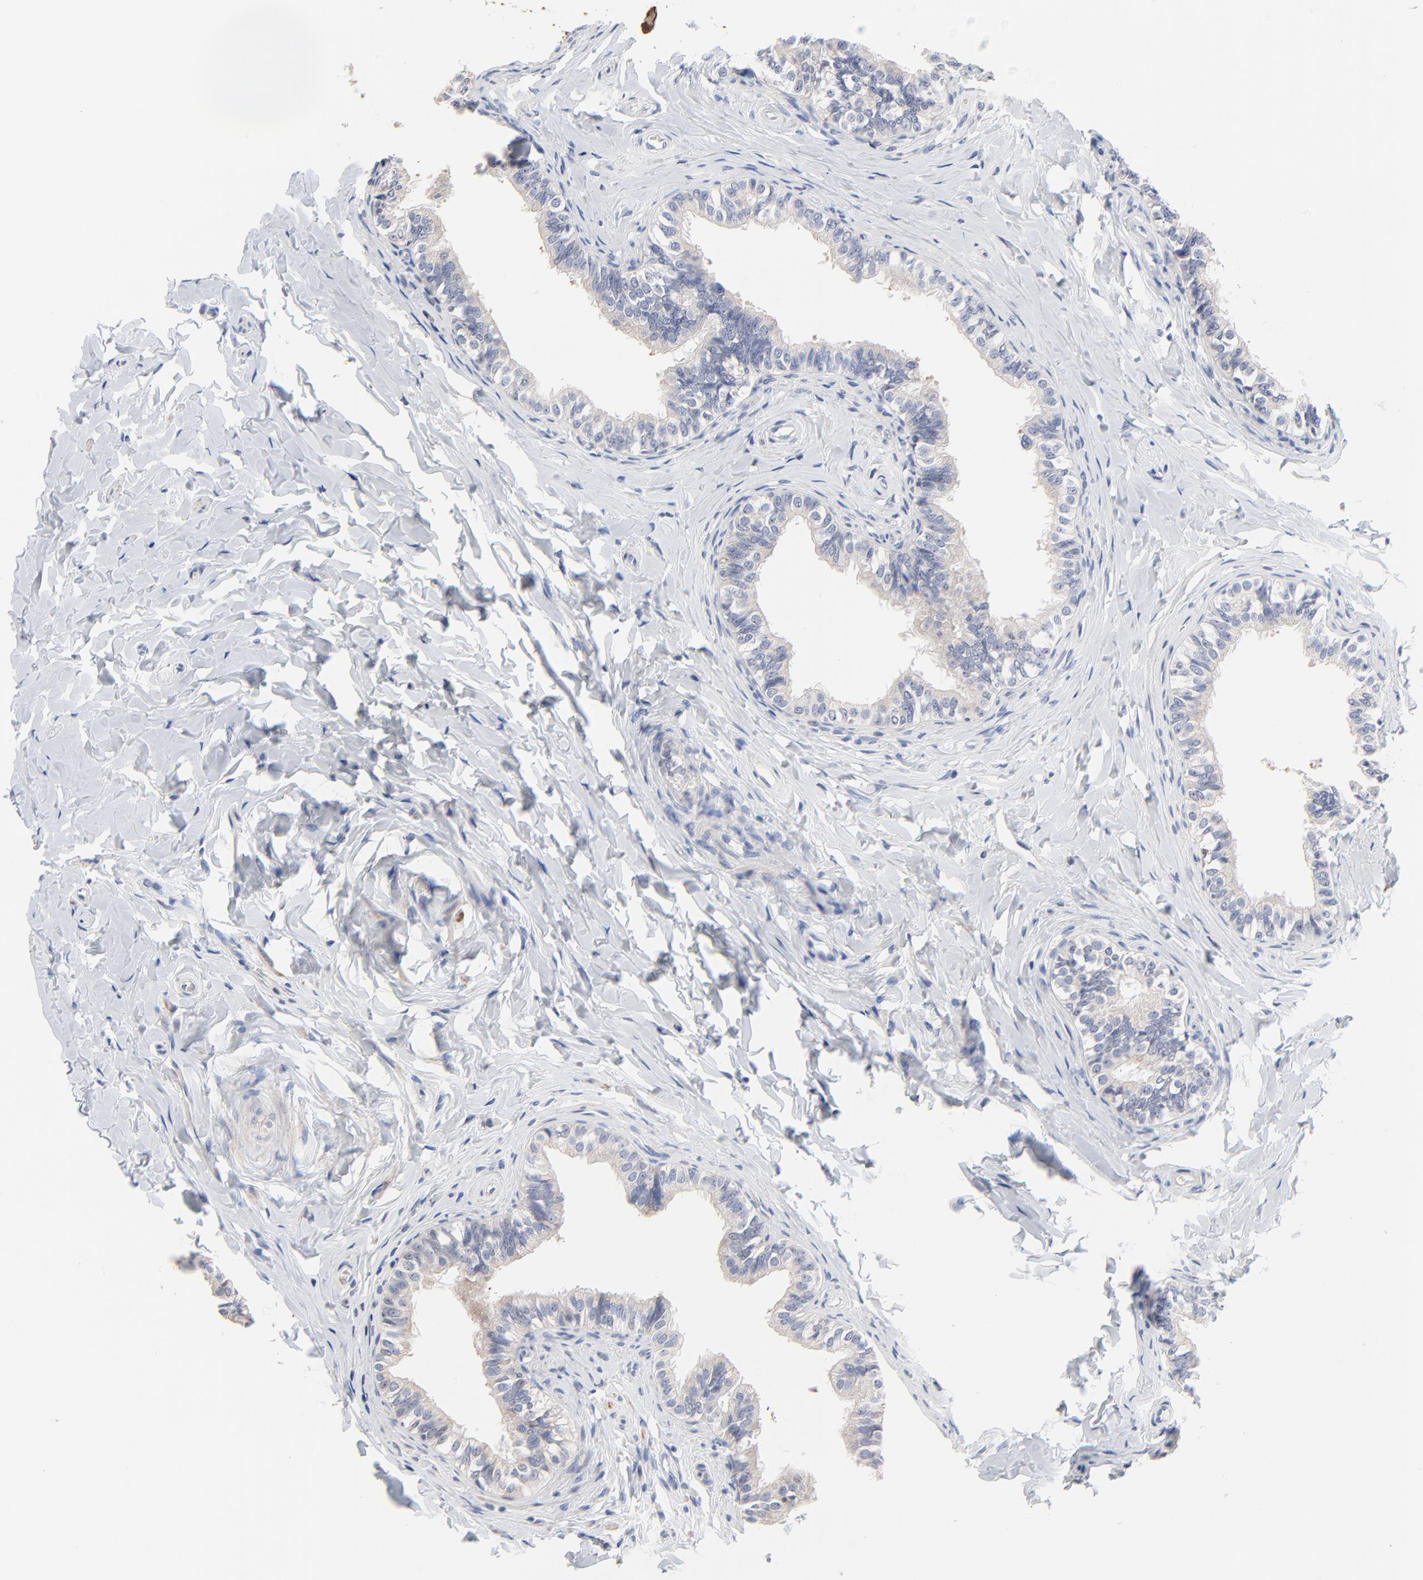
{"staining": {"intensity": "weak", "quantity": "<25%", "location": "cytoplasmic/membranous"}, "tissue": "epididymis", "cell_type": "Glandular cells", "image_type": "normal", "snomed": [{"axis": "morphology", "description": "Normal tissue, NOS"}, {"axis": "topography", "description": "Soft tissue"}, {"axis": "topography", "description": "Epididymis"}], "caption": "Unremarkable epididymis was stained to show a protein in brown. There is no significant staining in glandular cells. (Stains: DAB IHC with hematoxylin counter stain, Microscopy: brightfield microscopy at high magnification).", "gene": "AADAC", "patient": {"sex": "male", "age": 26}}